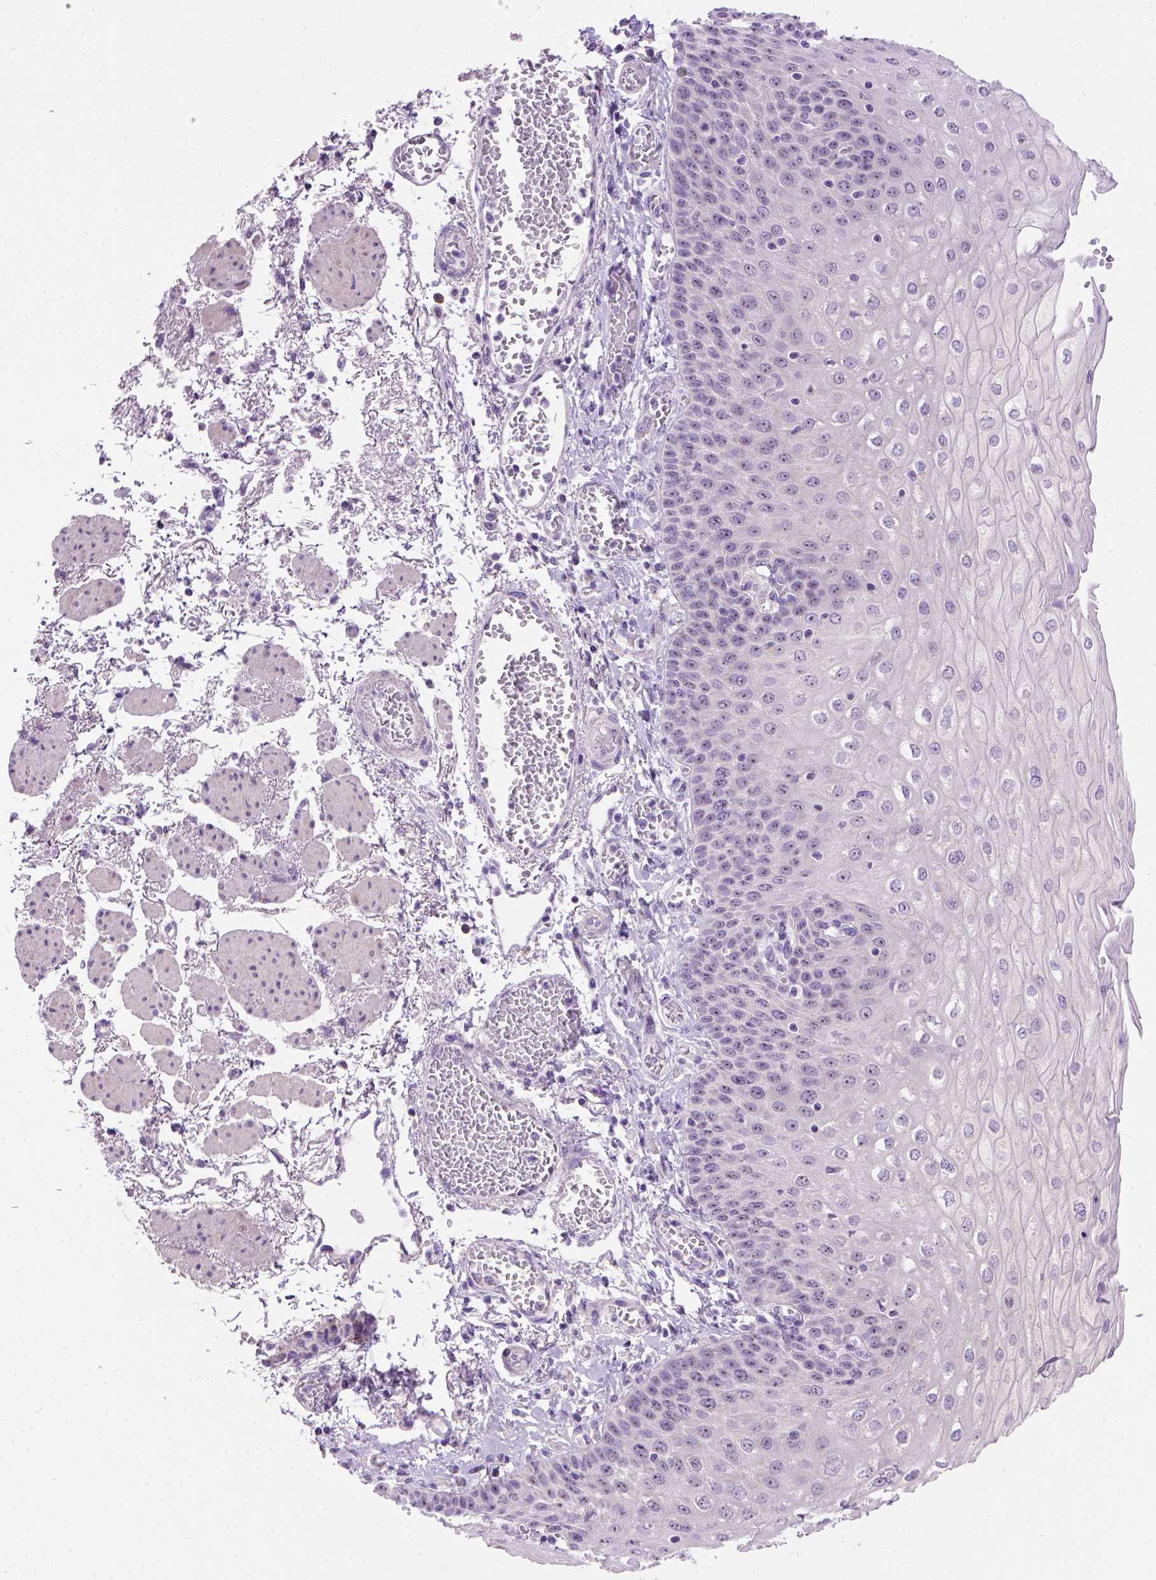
{"staining": {"intensity": "negative", "quantity": "none", "location": "none"}, "tissue": "esophagus", "cell_type": "Squamous epithelial cells", "image_type": "normal", "snomed": [{"axis": "morphology", "description": "Normal tissue, NOS"}, {"axis": "morphology", "description": "Adenocarcinoma, NOS"}, {"axis": "topography", "description": "Esophagus"}], "caption": "A histopathology image of esophagus stained for a protein shows no brown staining in squamous epithelial cells. (Stains: DAB (3,3'-diaminobenzidine) IHC with hematoxylin counter stain, Microscopy: brightfield microscopy at high magnification).", "gene": "UTP4", "patient": {"sex": "male", "age": 81}}